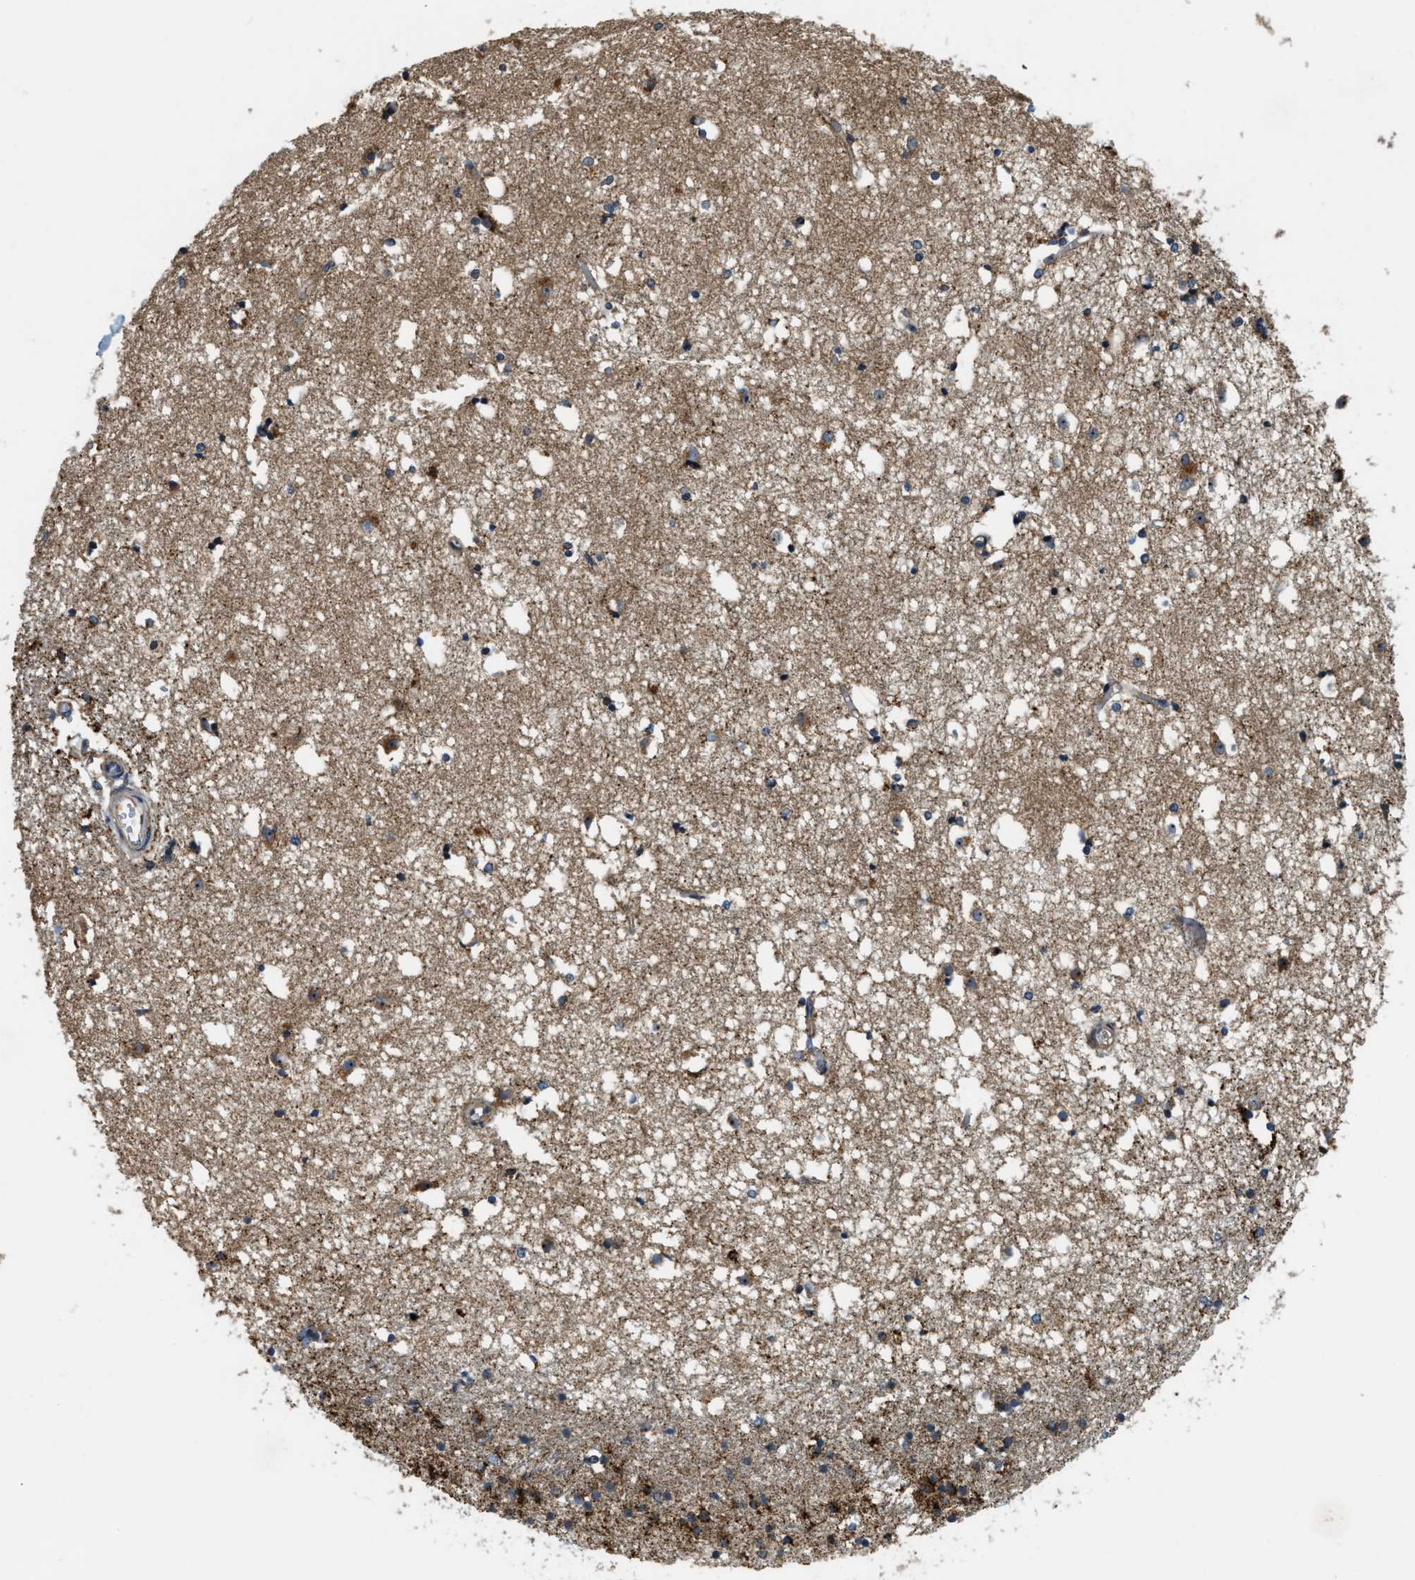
{"staining": {"intensity": "moderate", "quantity": ">75%", "location": "cytoplasmic/membranous"}, "tissue": "caudate", "cell_type": "Glial cells", "image_type": "normal", "snomed": [{"axis": "morphology", "description": "Normal tissue, NOS"}, {"axis": "topography", "description": "Lateral ventricle wall"}], "caption": "High-power microscopy captured an immunohistochemistry image of benign caudate, revealing moderate cytoplasmic/membranous expression in about >75% of glial cells.", "gene": "STARD3NL", "patient": {"sex": "male", "age": 45}}